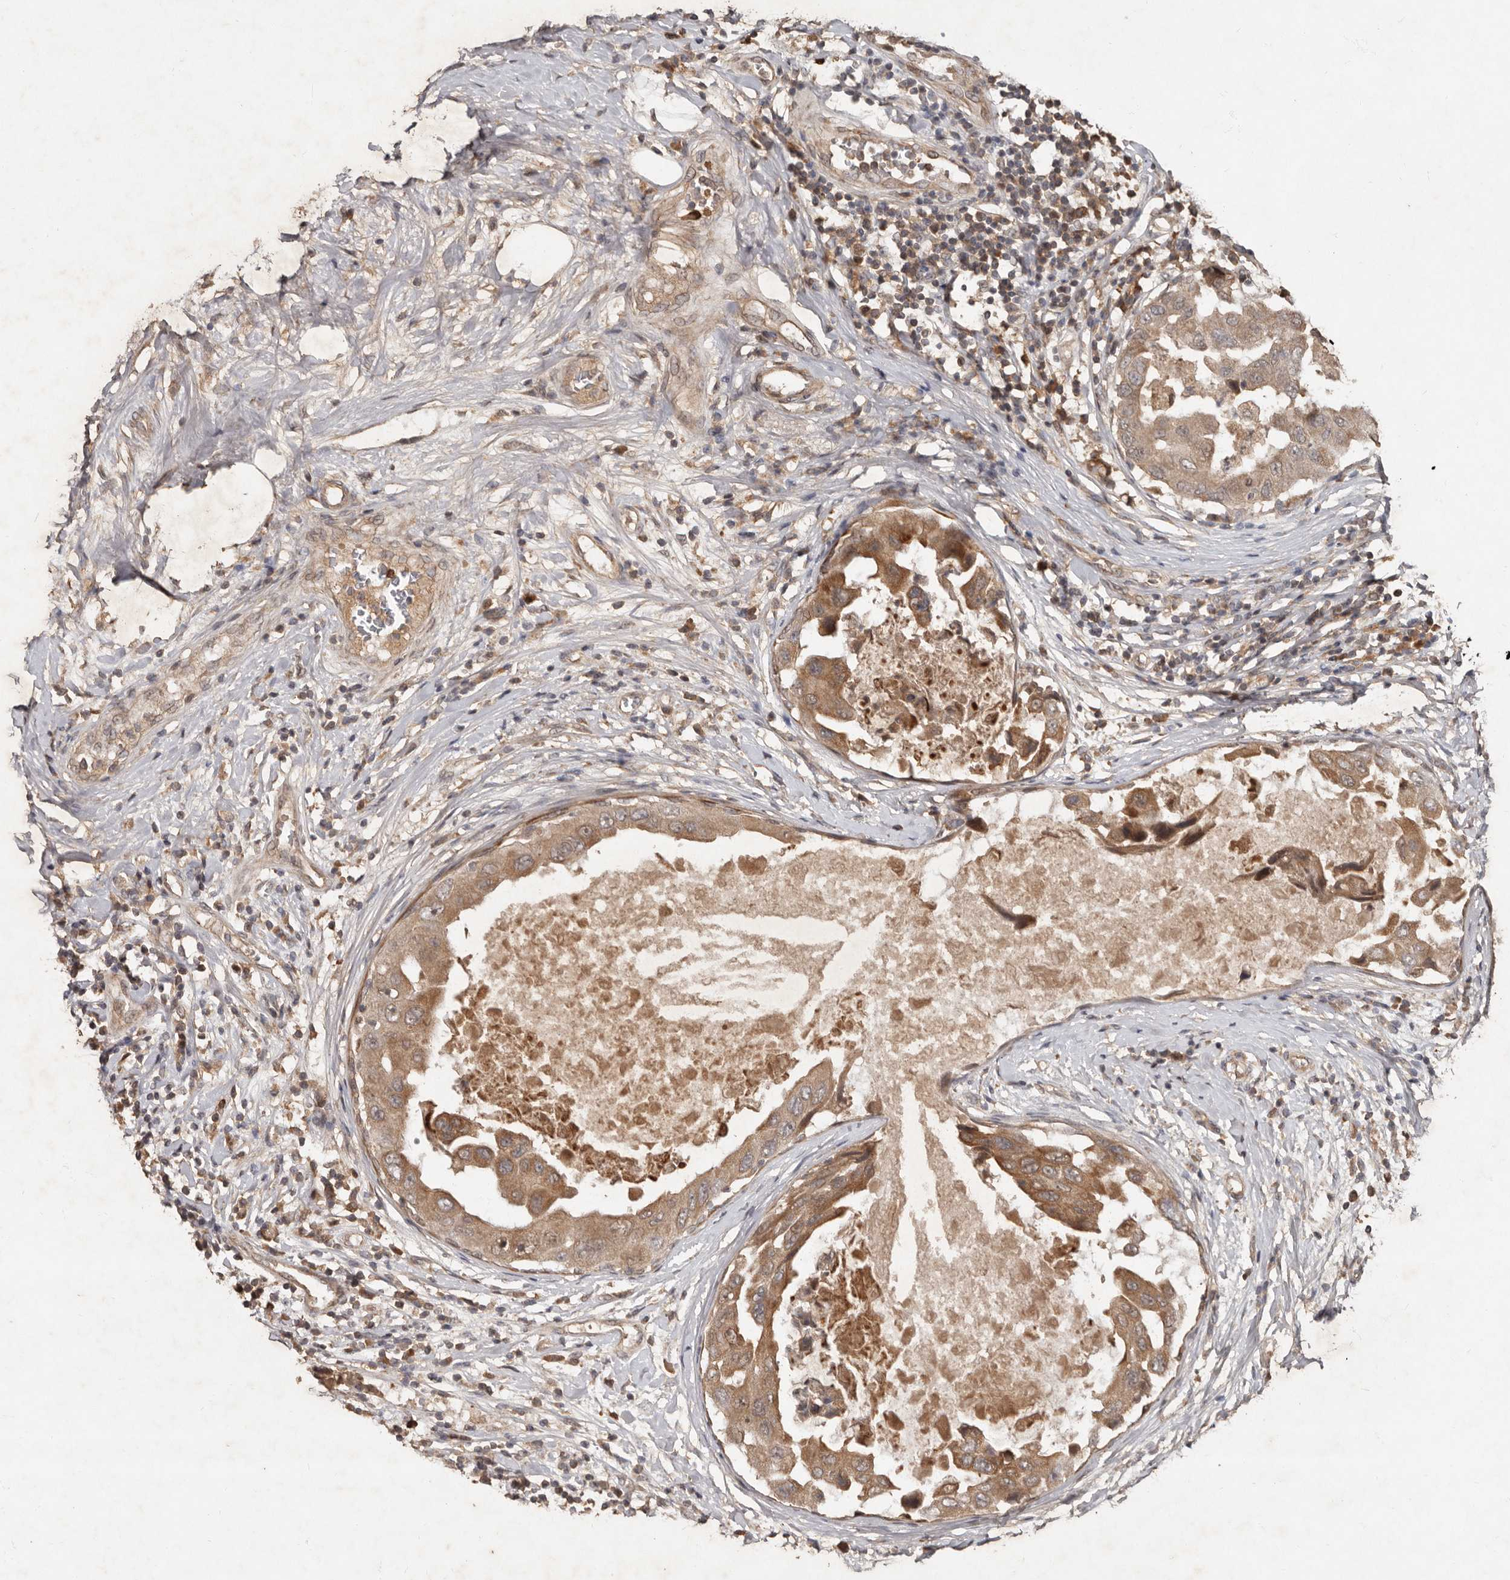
{"staining": {"intensity": "moderate", "quantity": ">75%", "location": "cytoplasmic/membranous"}, "tissue": "breast cancer", "cell_type": "Tumor cells", "image_type": "cancer", "snomed": [{"axis": "morphology", "description": "Duct carcinoma"}, {"axis": "topography", "description": "Breast"}], "caption": "Immunohistochemical staining of breast infiltrating ductal carcinoma demonstrates medium levels of moderate cytoplasmic/membranous staining in approximately >75% of tumor cells.", "gene": "KIF26B", "patient": {"sex": "female", "age": 27}}